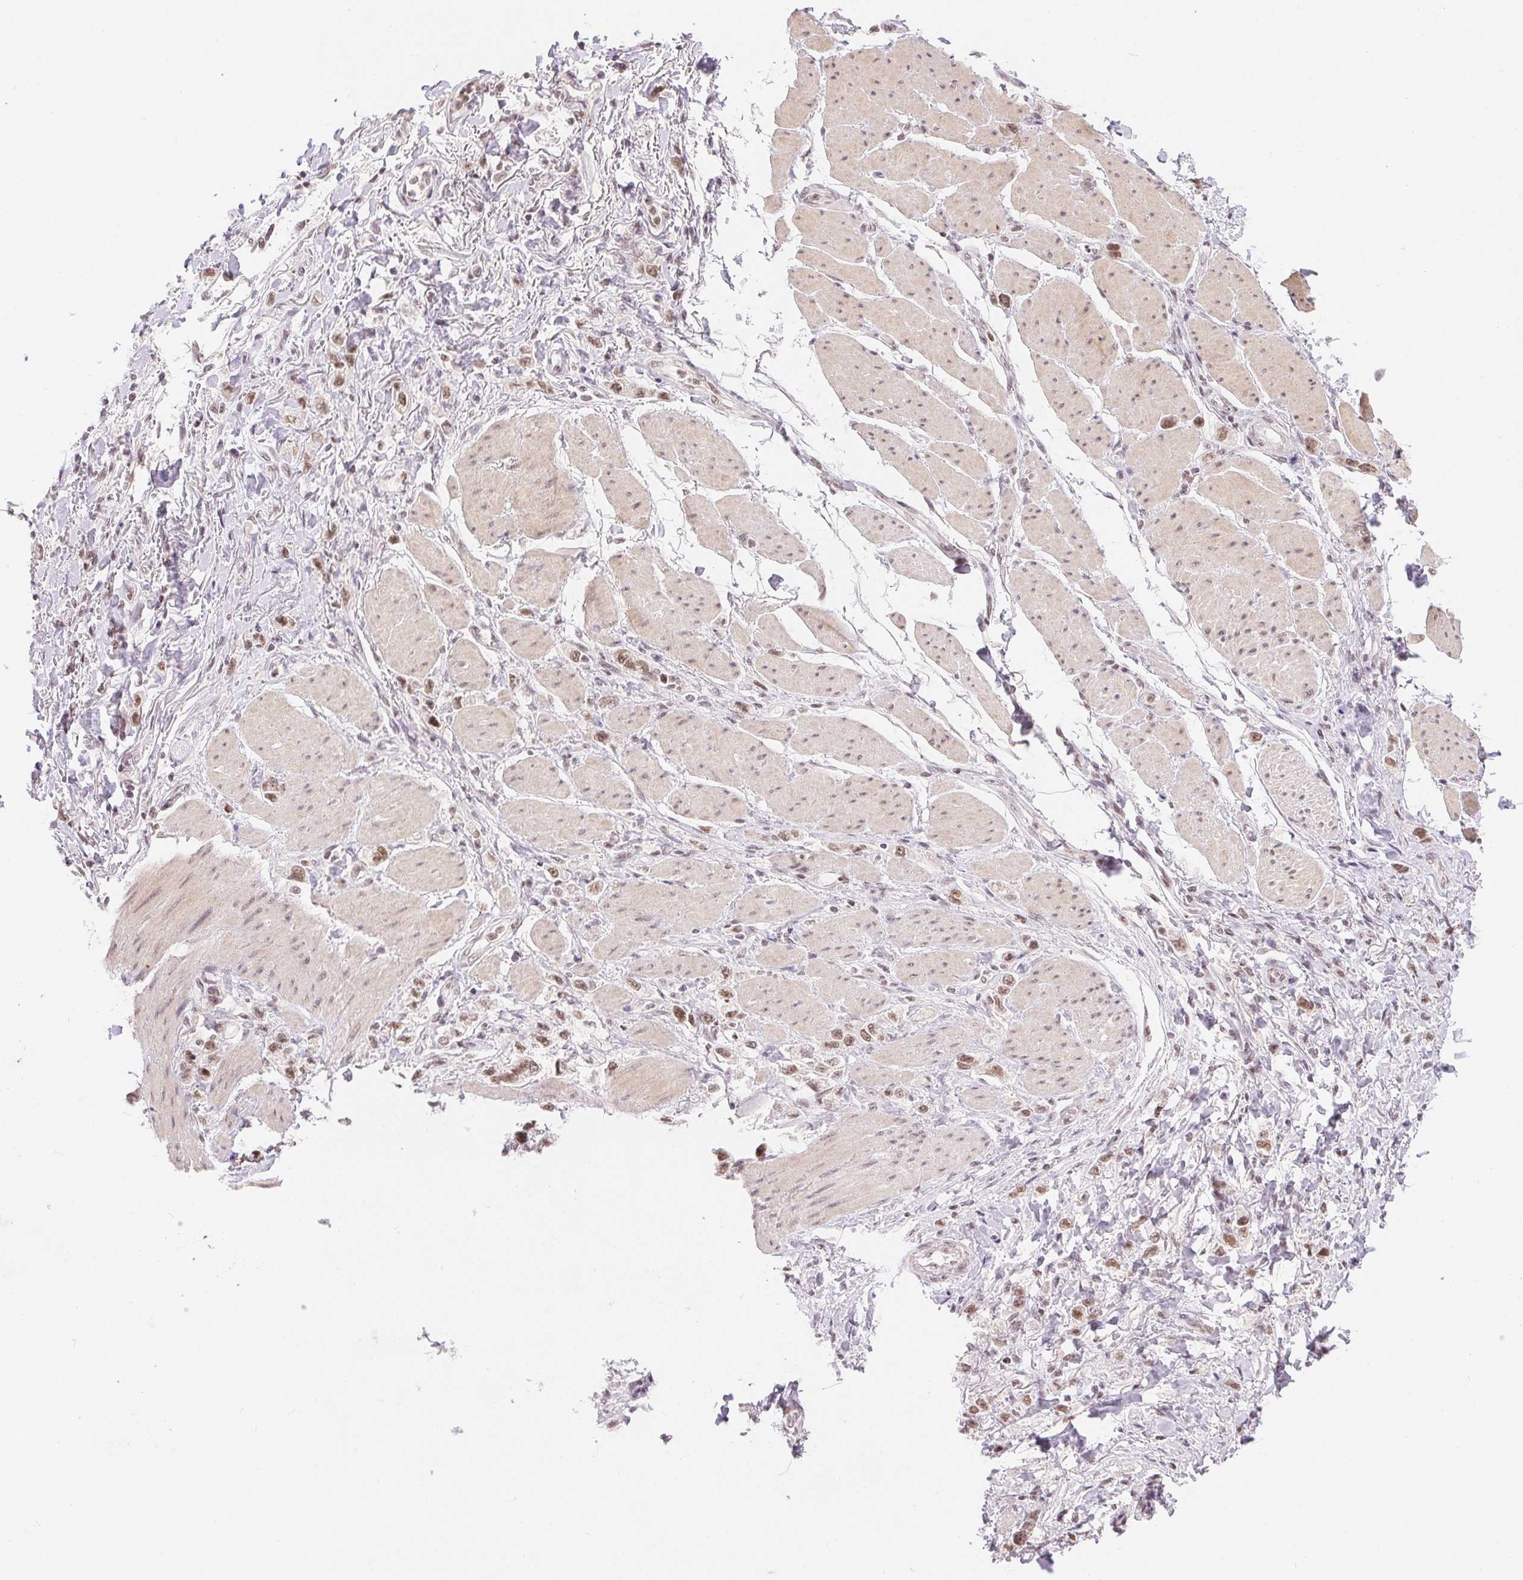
{"staining": {"intensity": "moderate", "quantity": ">75%", "location": "nuclear"}, "tissue": "stomach cancer", "cell_type": "Tumor cells", "image_type": "cancer", "snomed": [{"axis": "morphology", "description": "Adenocarcinoma, NOS"}, {"axis": "topography", "description": "Stomach"}], "caption": "The photomicrograph exhibits immunohistochemical staining of stomach cancer. There is moderate nuclear staining is appreciated in about >75% of tumor cells.", "gene": "DEK", "patient": {"sex": "female", "age": 65}}